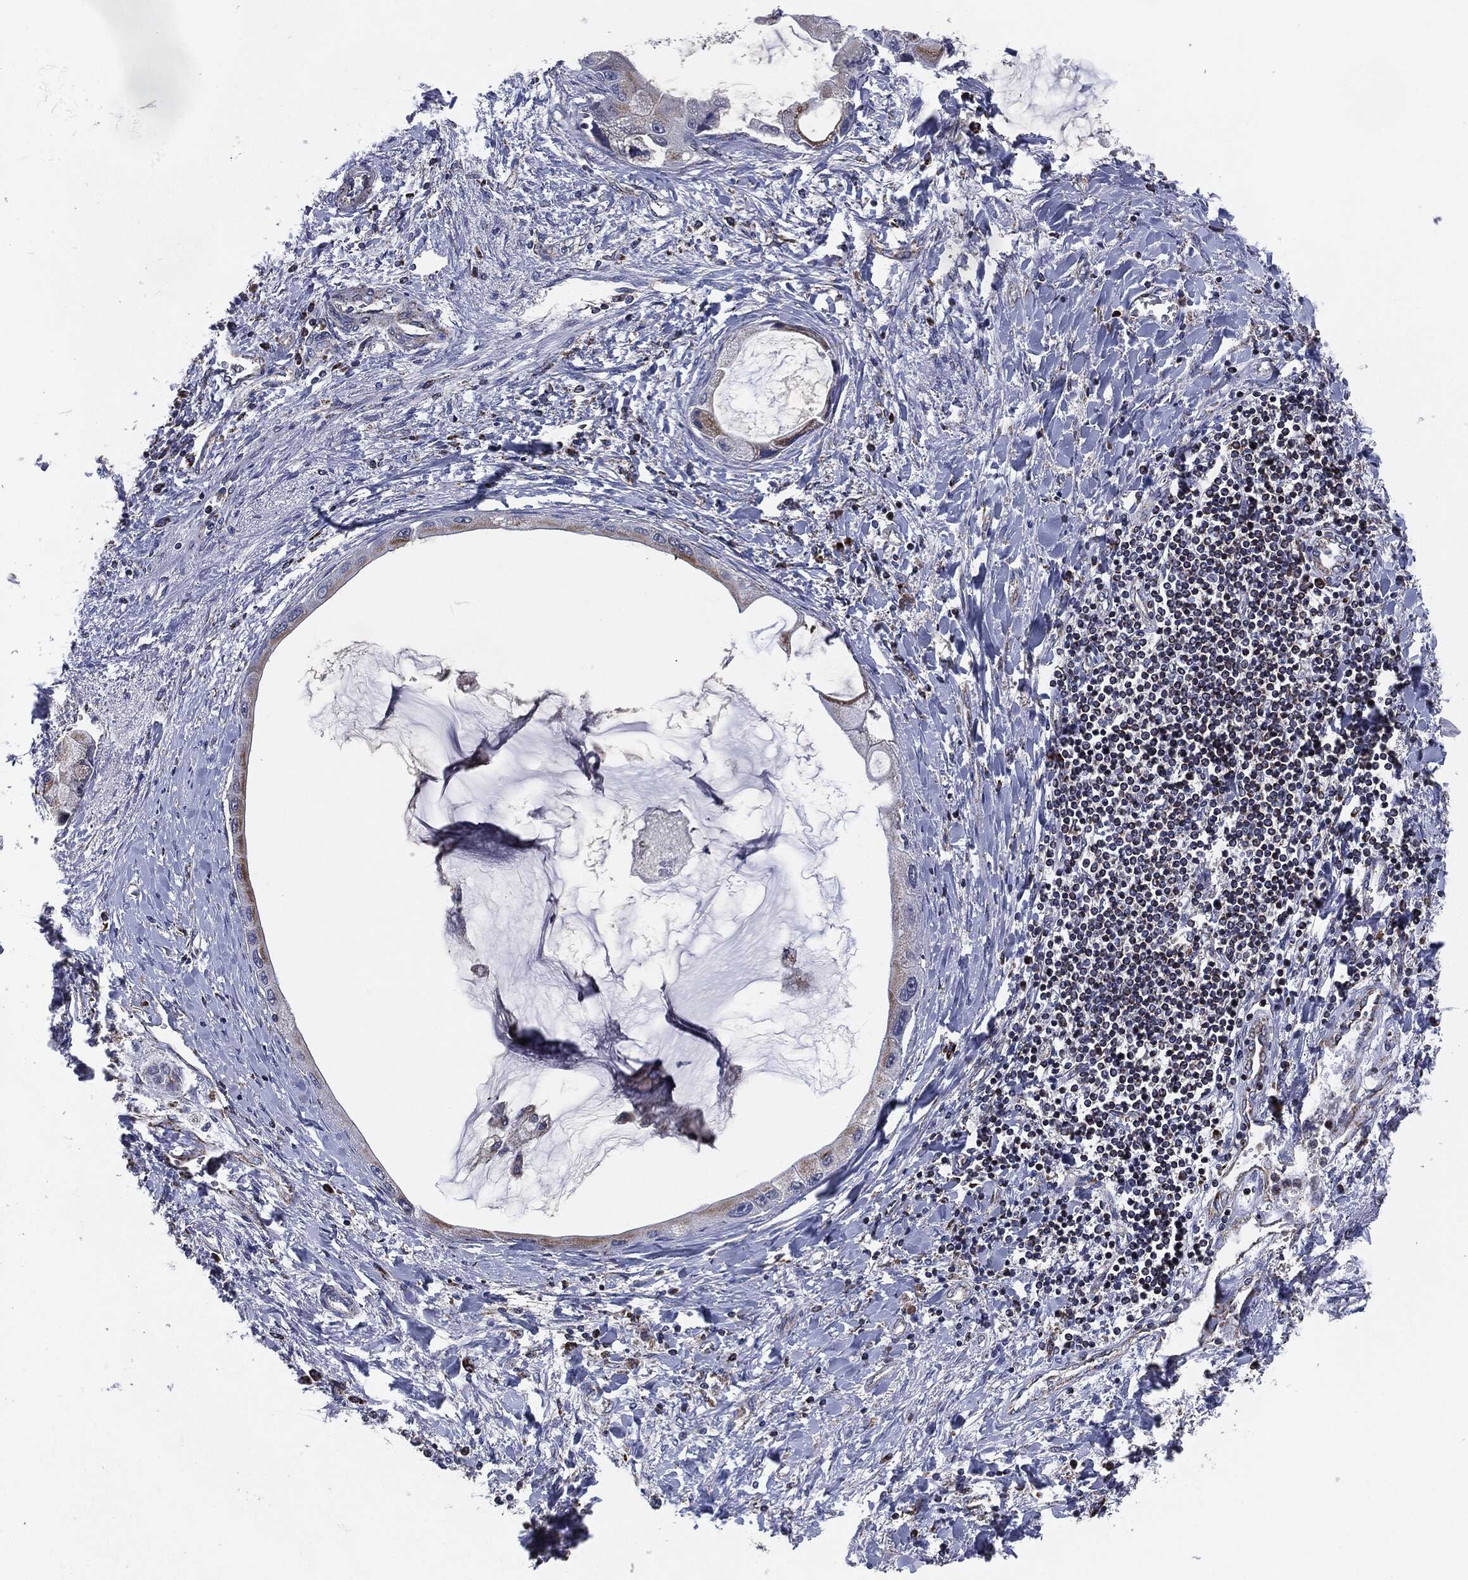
{"staining": {"intensity": "moderate", "quantity": ">75%", "location": "cytoplasmic/membranous"}, "tissue": "liver cancer", "cell_type": "Tumor cells", "image_type": "cancer", "snomed": [{"axis": "morphology", "description": "Cholangiocarcinoma"}, {"axis": "topography", "description": "Liver"}], "caption": "Moderate cytoplasmic/membranous protein expression is present in approximately >75% of tumor cells in liver cancer.", "gene": "NDUFV2", "patient": {"sex": "male", "age": 50}}